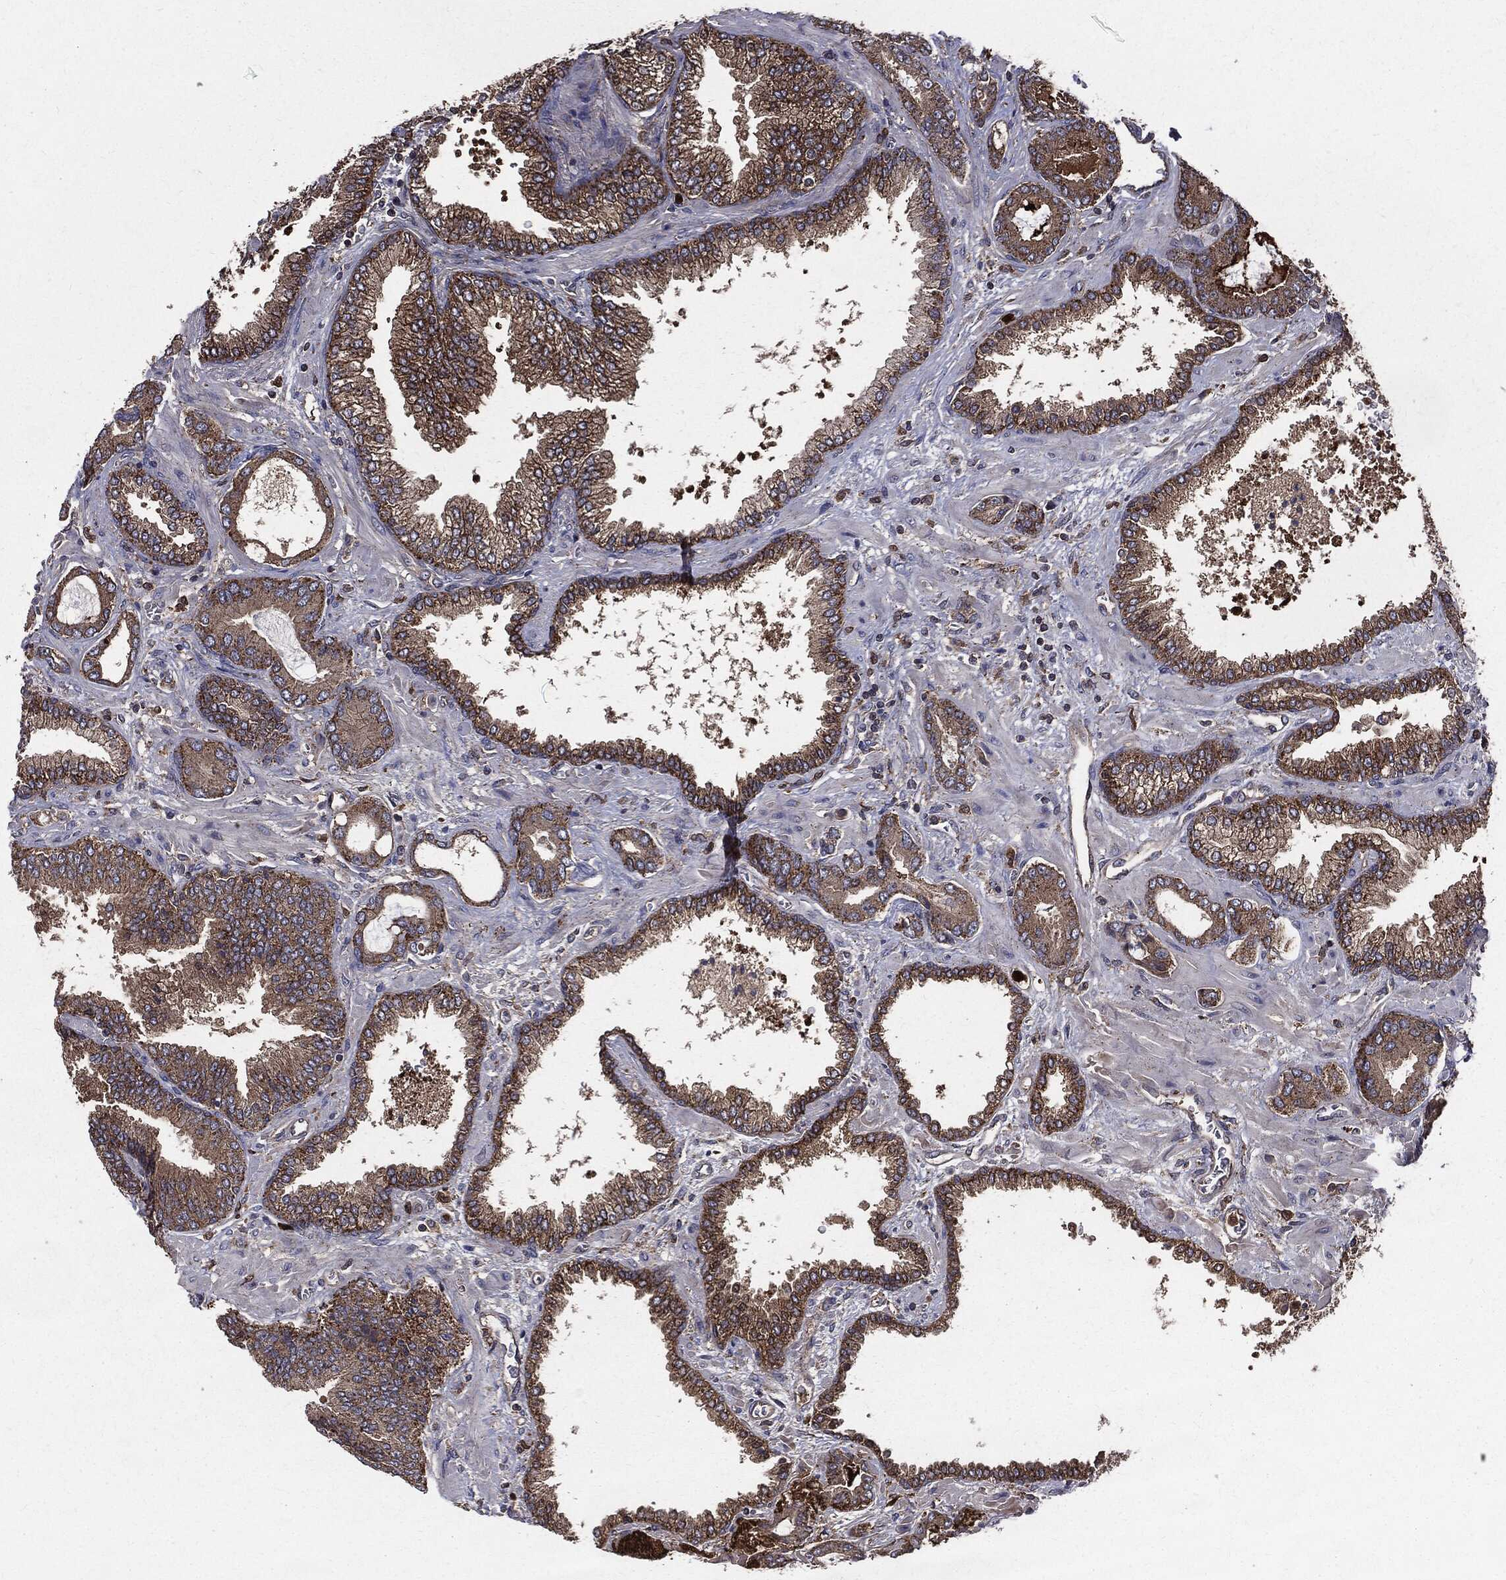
{"staining": {"intensity": "moderate", "quantity": ">75%", "location": "cytoplasmic/membranous"}, "tissue": "prostate cancer", "cell_type": "Tumor cells", "image_type": "cancer", "snomed": [{"axis": "morphology", "description": "Adenocarcinoma, Low grade"}, {"axis": "topography", "description": "Prostate"}], "caption": "DAB (3,3'-diaminobenzidine) immunohistochemical staining of prostate cancer (low-grade adenocarcinoma) displays moderate cytoplasmic/membranous protein expression in about >75% of tumor cells. (IHC, brightfield microscopy, high magnification).", "gene": "PDCD6IP", "patient": {"sex": "male", "age": 68}}